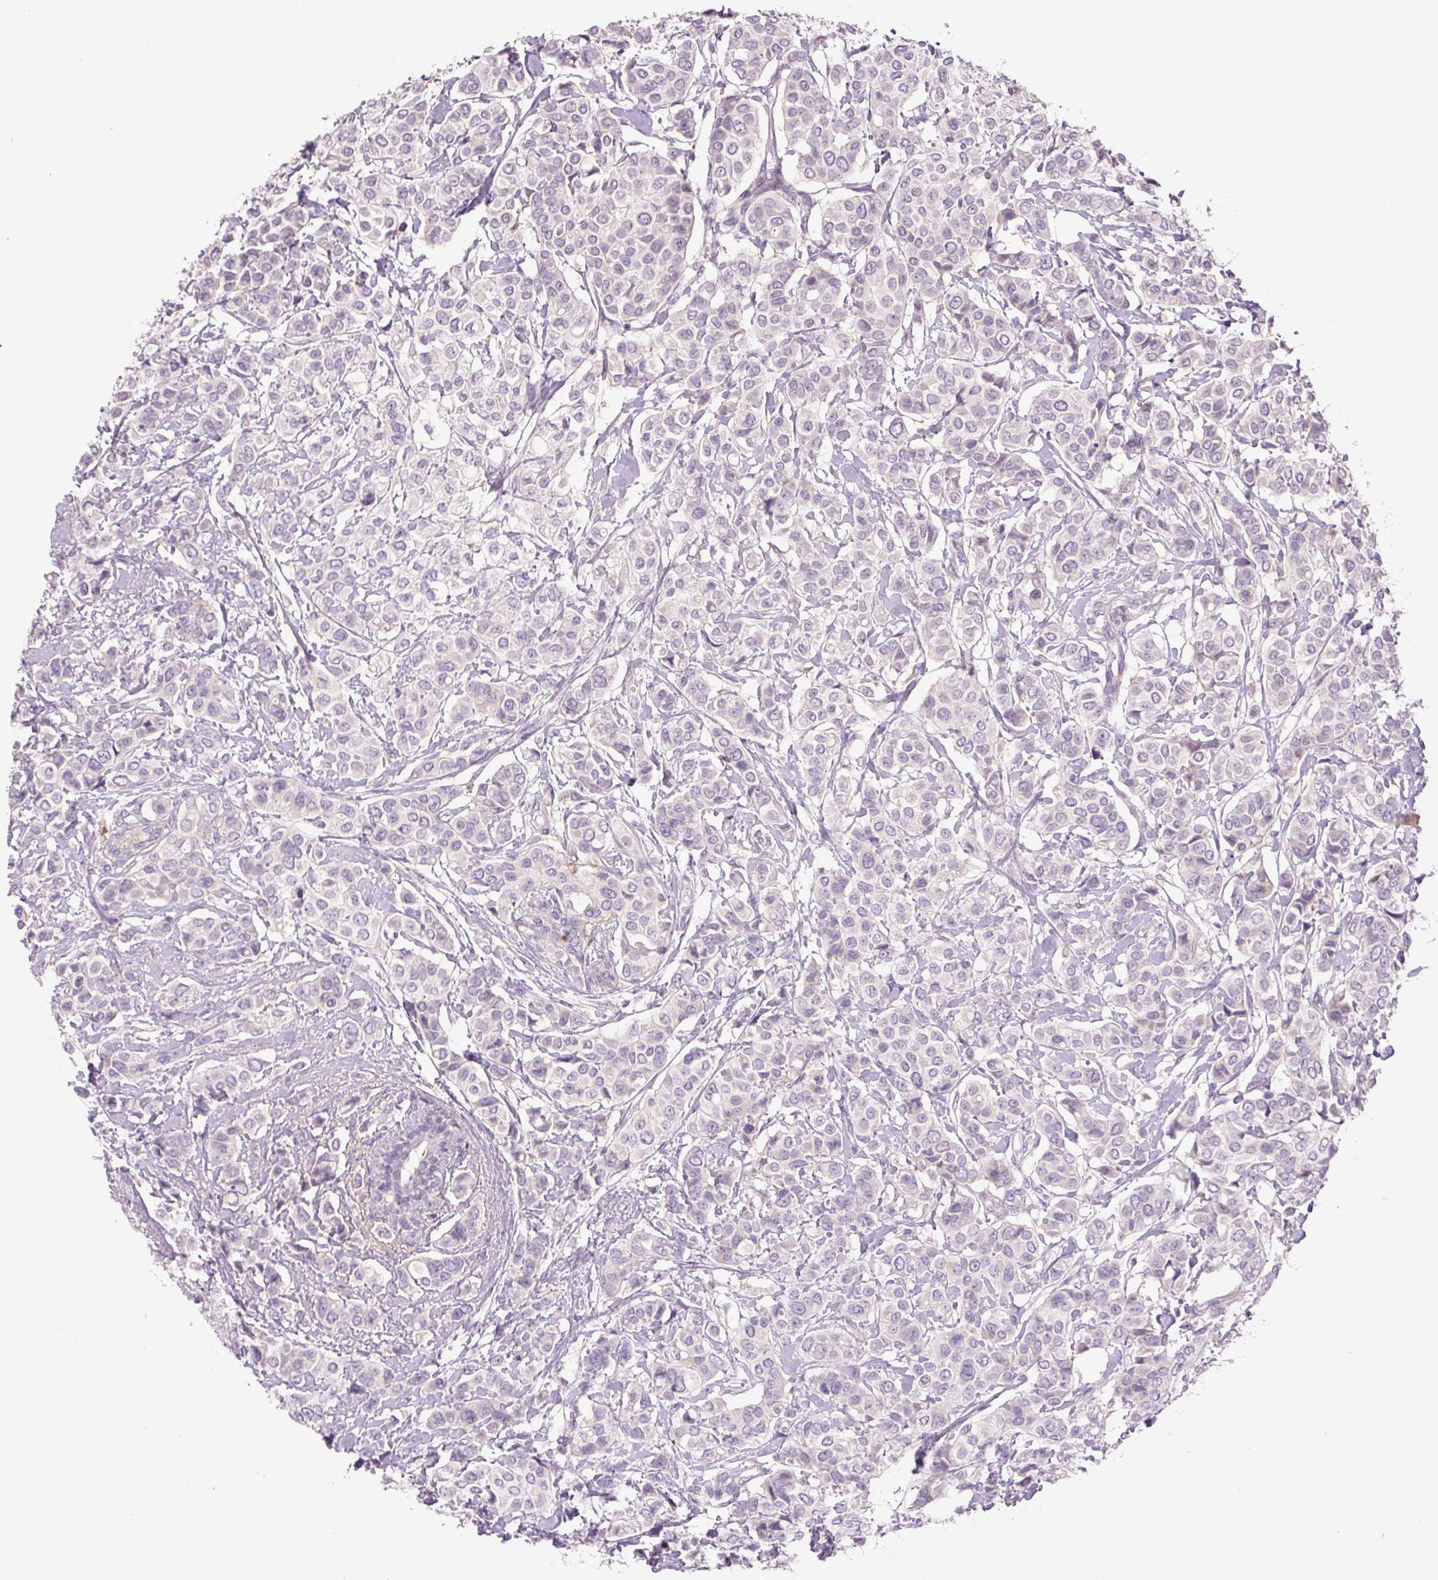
{"staining": {"intensity": "negative", "quantity": "none", "location": "none"}, "tissue": "breast cancer", "cell_type": "Tumor cells", "image_type": "cancer", "snomed": [{"axis": "morphology", "description": "Lobular carcinoma"}, {"axis": "topography", "description": "Breast"}], "caption": "High magnification brightfield microscopy of breast lobular carcinoma stained with DAB (3,3'-diaminobenzidine) (brown) and counterstained with hematoxylin (blue): tumor cells show no significant staining.", "gene": "TMEM100", "patient": {"sex": "female", "age": 51}}